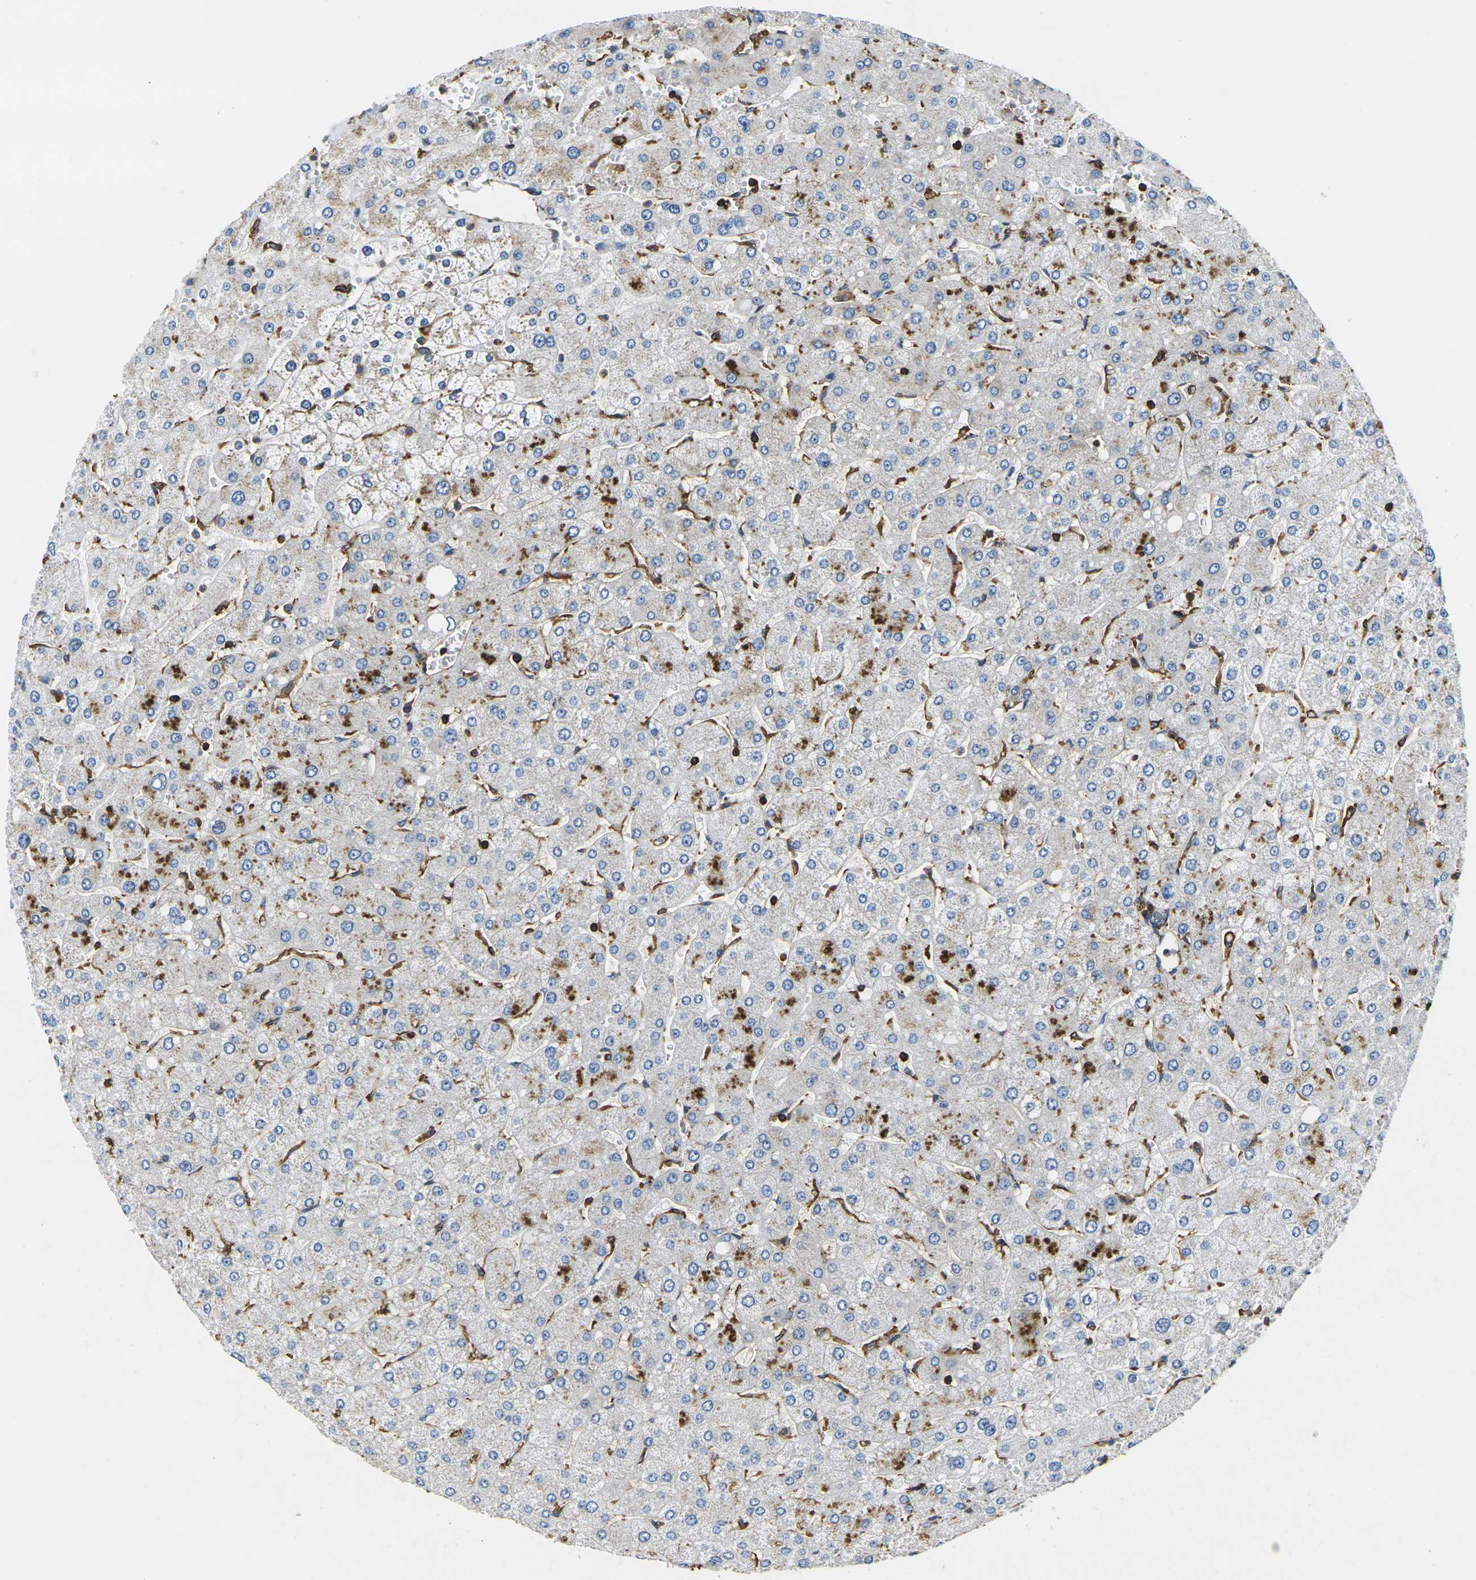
{"staining": {"intensity": "weak", "quantity": "25%-75%", "location": "cytoplasmic/membranous"}, "tissue": "liver", "cell_type": "Cholangiocytes", "image_type": "normal", "snomed": [{"axis": "morphology", "description": "Normal tissue, NOS"}, {"axis": "topography", "description": "Liver"}], "caption": "Cholangiocytes show weak cytoplasmic/membranous positivity in about 25%-75% of cells in unremarkable liver. The staining was performed using DAB (3,3'-diaminobenzidine), with brown indicating positive protein expression. Nuclei are stained blue with hematoxylin.", "gene": "FAM110D", "patient": {"sex": "male", "age": 55}}